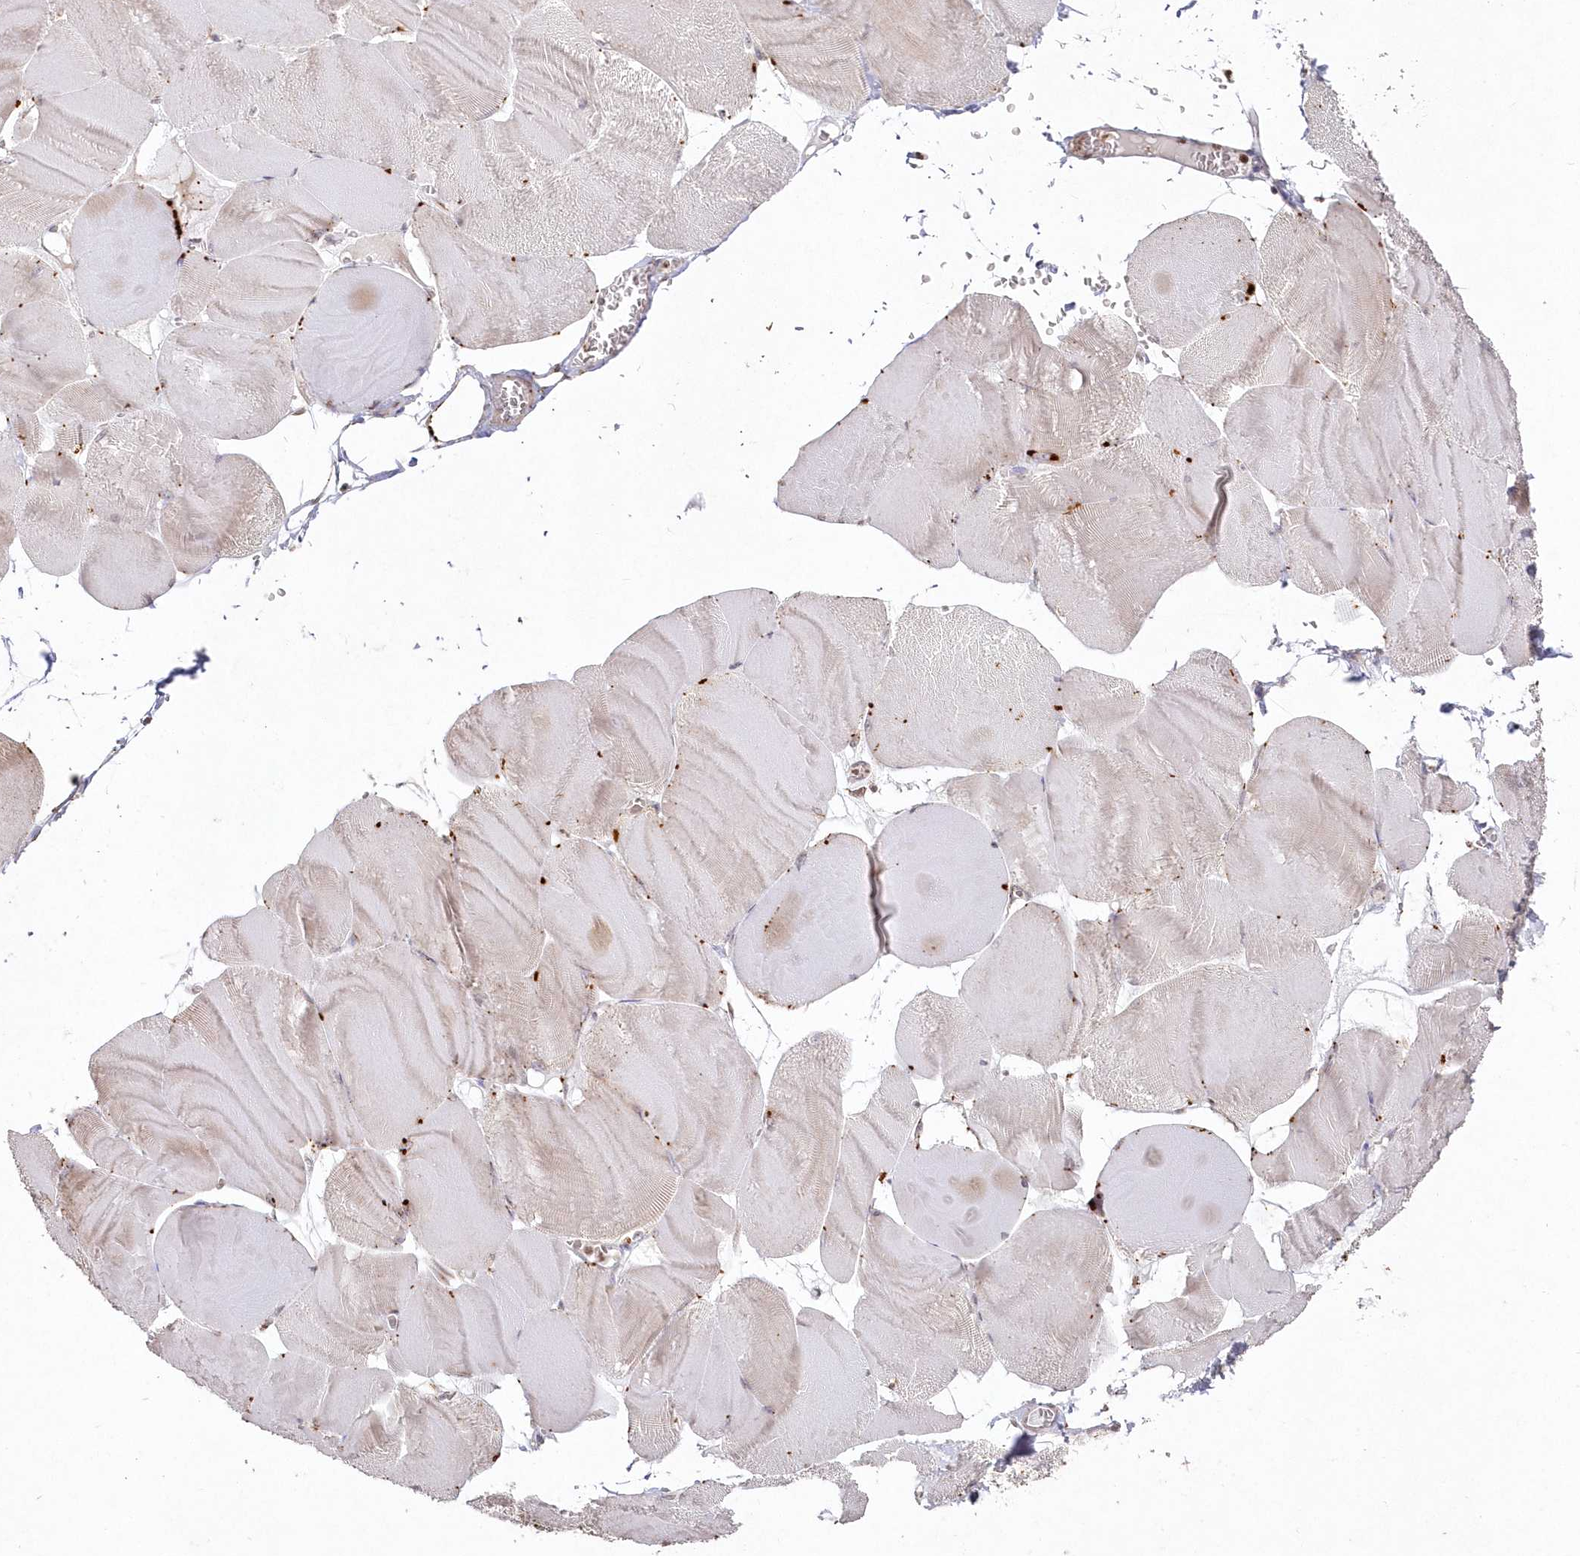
{"staining": {"intensity": "moderate", "quantity": "<25%", "location": "cytoplasmic/membranous"}, "tissue": "skeletal muscle", "cell_type": "Myocytes", "image_type": "normal", "snomed": [{"axis": "morphology", "description": "Normal tissue, NOS"}, {"axis": "morphology", "description": "Basal cell carcinoma"}, {"axis": "topography", "description": "Skeletal muscle"}], "caption": "IHC of unremarkable skeletal muscle exhibits low levels of moderate cytoplasmic/membranous expression in approximately <25% of myocytes. The staining is performed using DAB brown chromogen to label protein expression. The nuclei are counter-stained blue using hematoxylin.", "gene": "ARSB", "patient": {"sex": "female", "age": 64}}